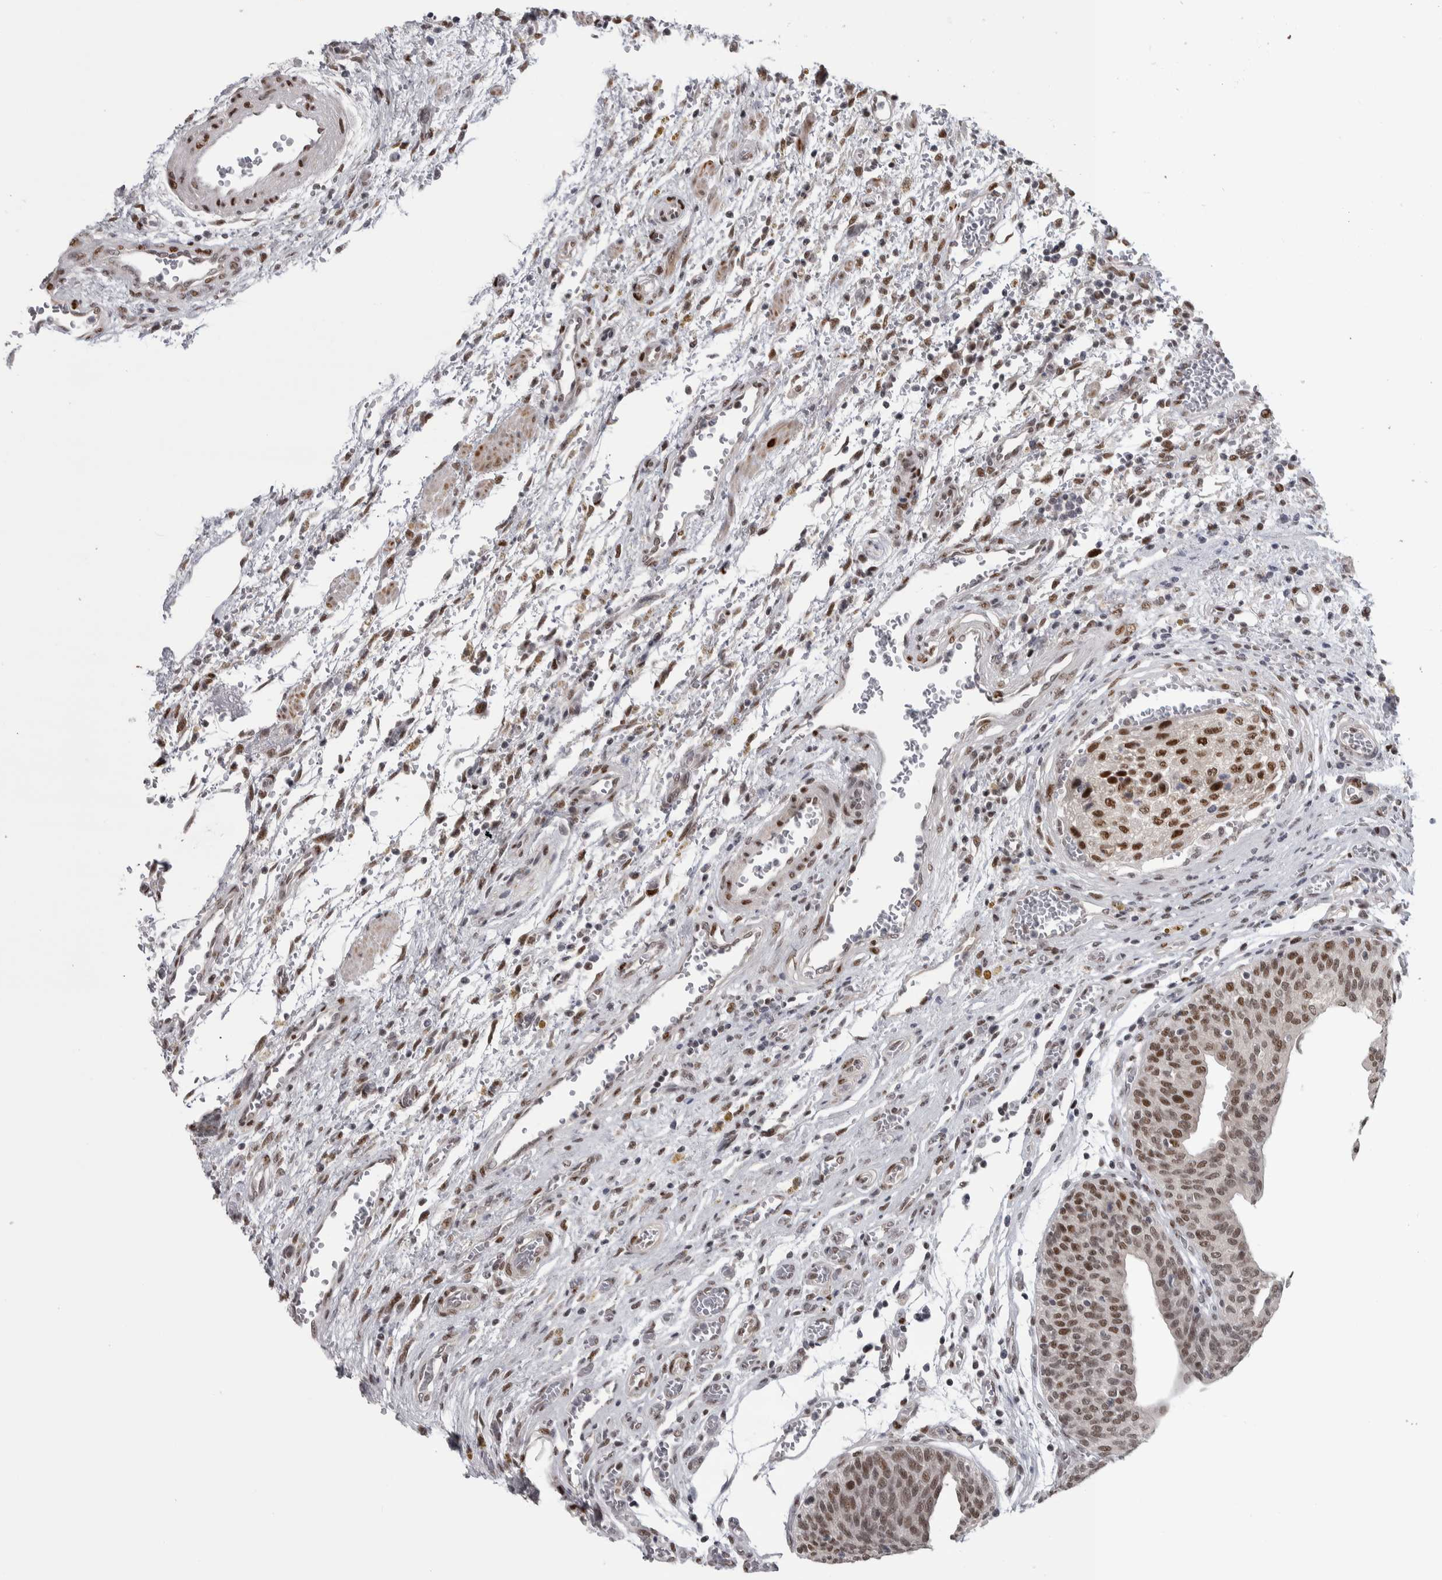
{"staining": {"intensity": "strong", "quantity": "25%-75%", "location": "nuclear"}, "tissue": "urothelial cancer", "cell_type": "Tumor cells", "image_type": "cancer", "snomed": [{"axis": "morphology", "description": "Urothelial carcinoma, Low grade"}, {"axis": "morphology", "description": "Urothelial carcinoma, High grade"}, {"axis": "topography", "description": "Urinary bladder"}], "caption": "Urothelial cancer tissue displays strong nuclear expression in about 25%-75% of tumor cells", "gene": "HEXIM2", "patient": {"sex": "male", "age": 35}}